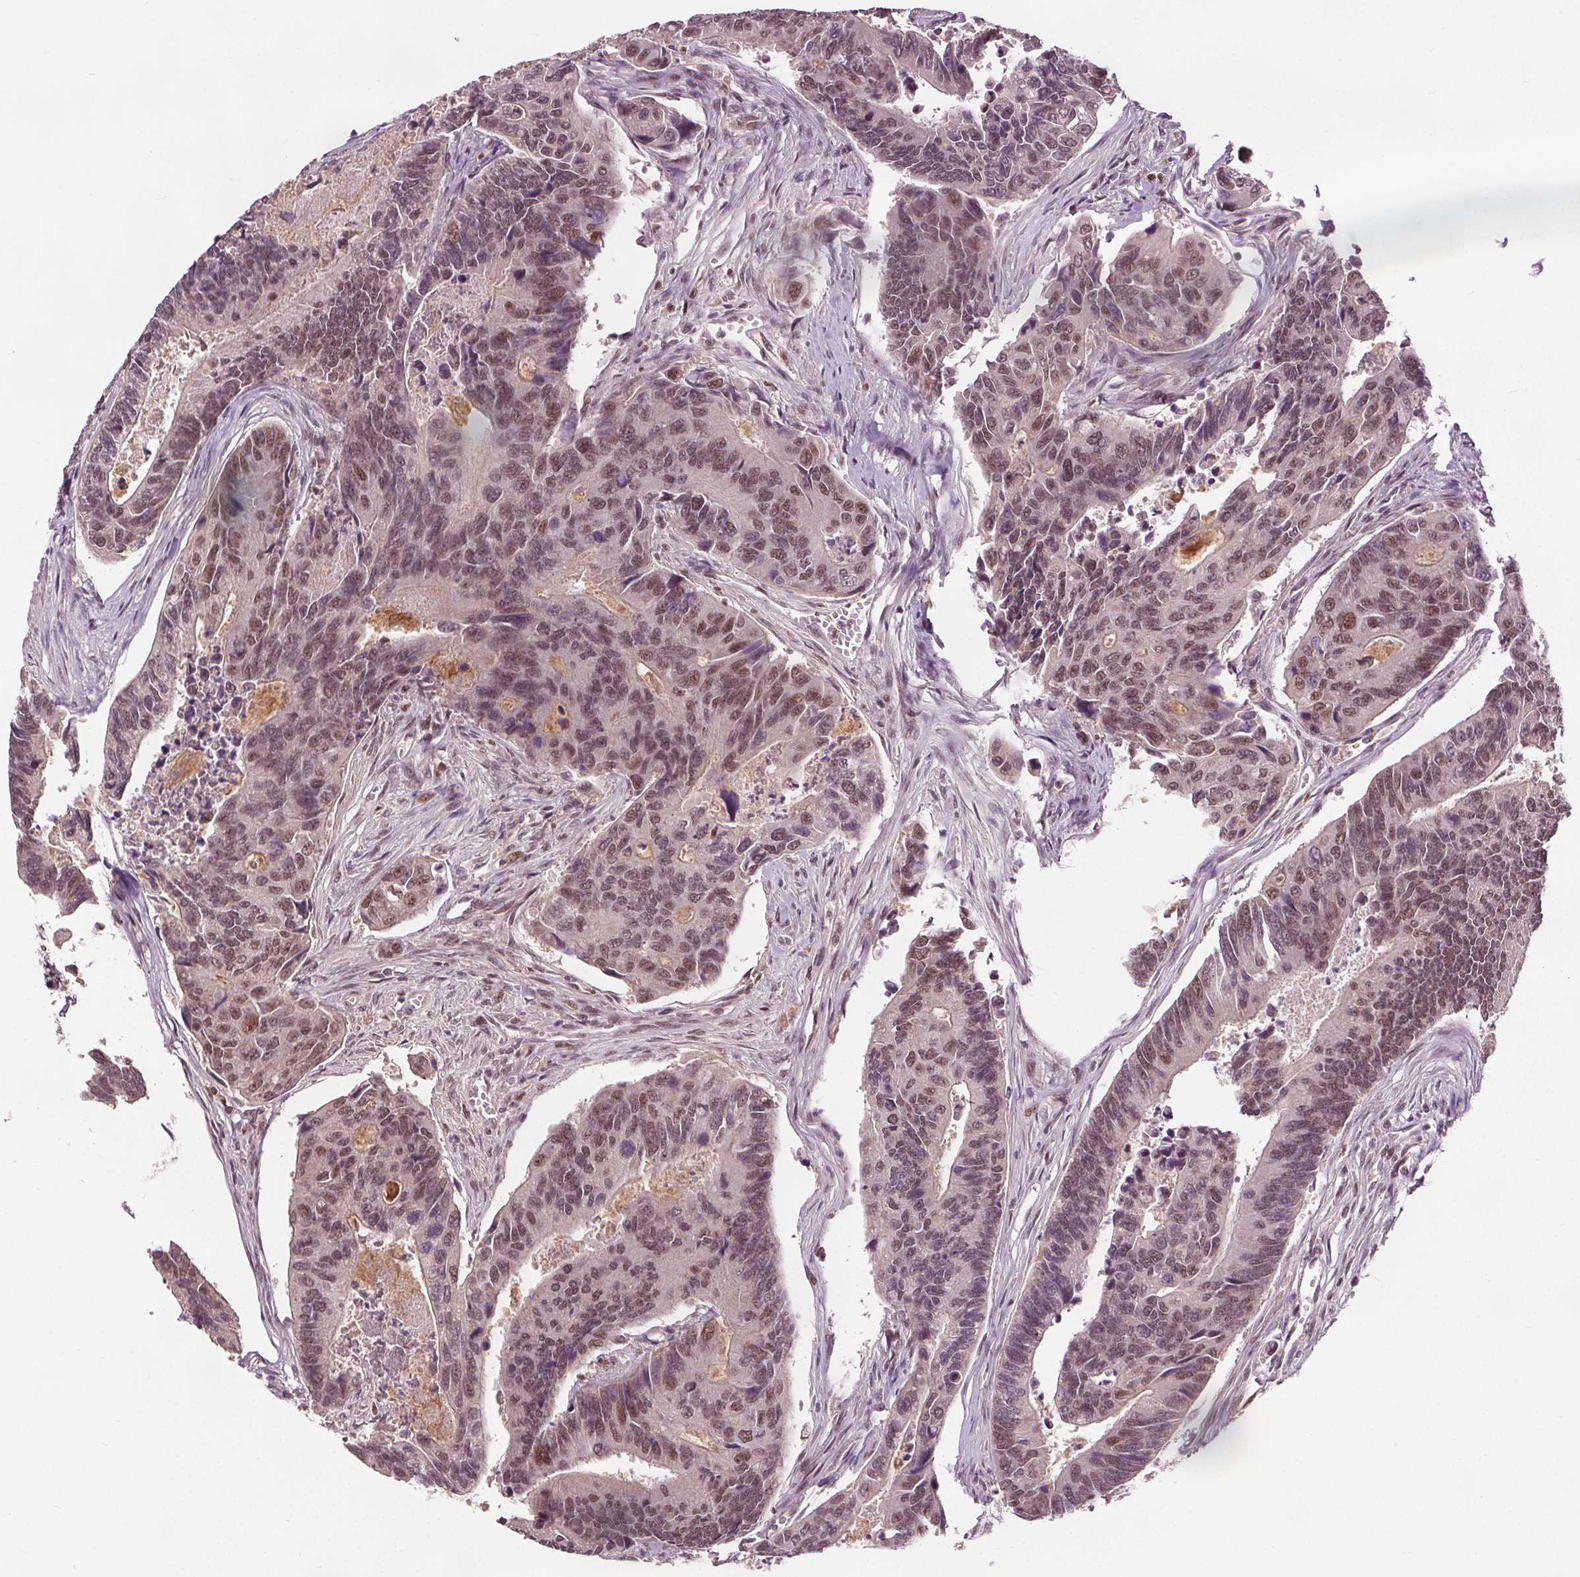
{"staining": {"intensity": "weak", "quantity": "25%-75%", "location": "nuclear"}, "tissue": "colorectal cancer", "cell_type": "Tumor cells", "image_type": "cancer", "snomed": [{"axis": "morphology", "description": "Adenocarcinoma, NOS"}, {"axis": "topography", "description": "Colon"}], "caption": "The image demonstrates a brown stain indicating the presence of a protein in the nuclear of tumor cells in adenocarcinoma (colorectal). The staining was performed using DAB, with brown indicating positive protein expression. Nuclei are stained blue with hematoxylin.", "gene": "DDX11", "patient": {"sex": "female", "age": 67}}